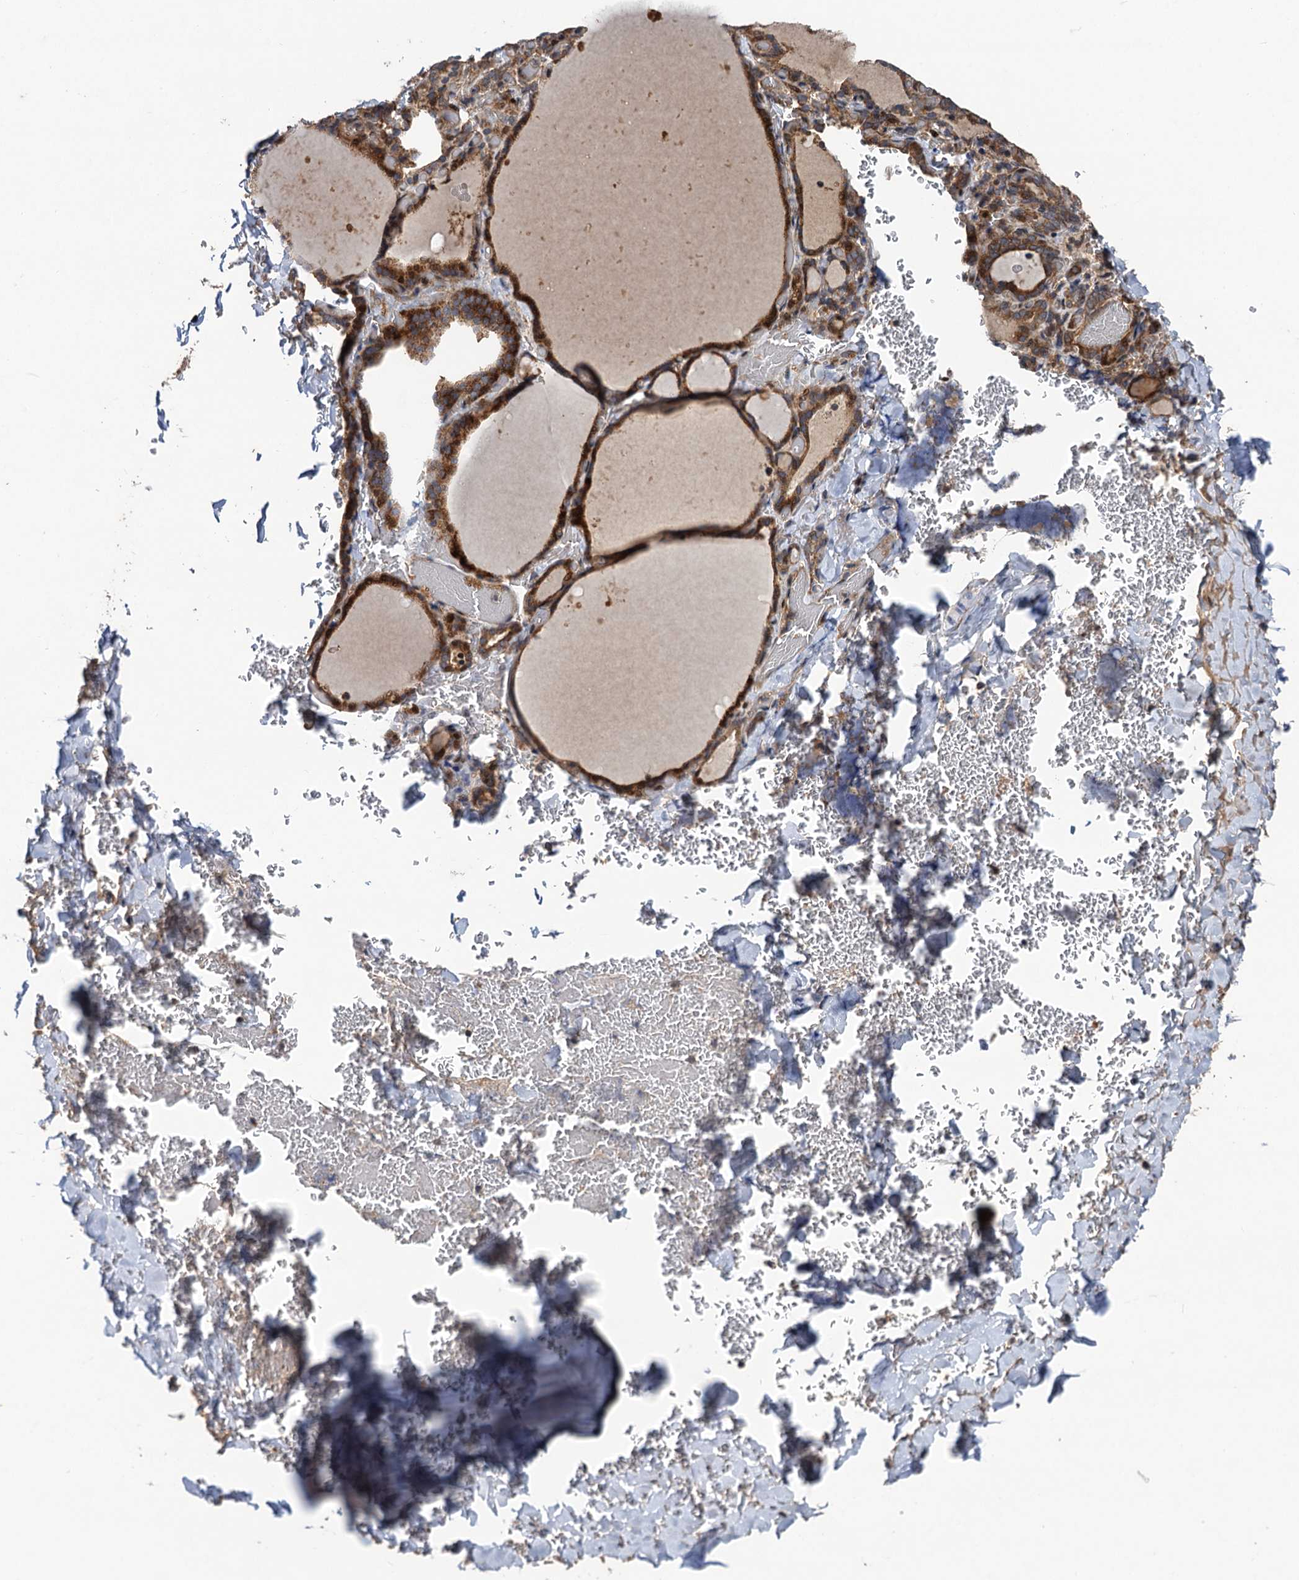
{"staining": {"intensity": "moderate", "quantity": ">75%", "location": "cytoplasmic/membranous"}, "tissue": "thyroid gland", "cell_type": "Glandular cells", "image_type": "normal", "snomed": [{"axis": "morphology", "description": "Normal tissue, NOS"}, {"axis": "topography", "description": "Thyroid gland"}], "caption": "Immunohistochemistry (DAB (3,3'-diaminobenzidine)) staining of benign human thyroid gland shows moderate cytoplasmic/membranous protein positivity in about >75% of glandular cells.", "gene": "TMEM39B", "patient": {"sex": "female", "age": 39}}